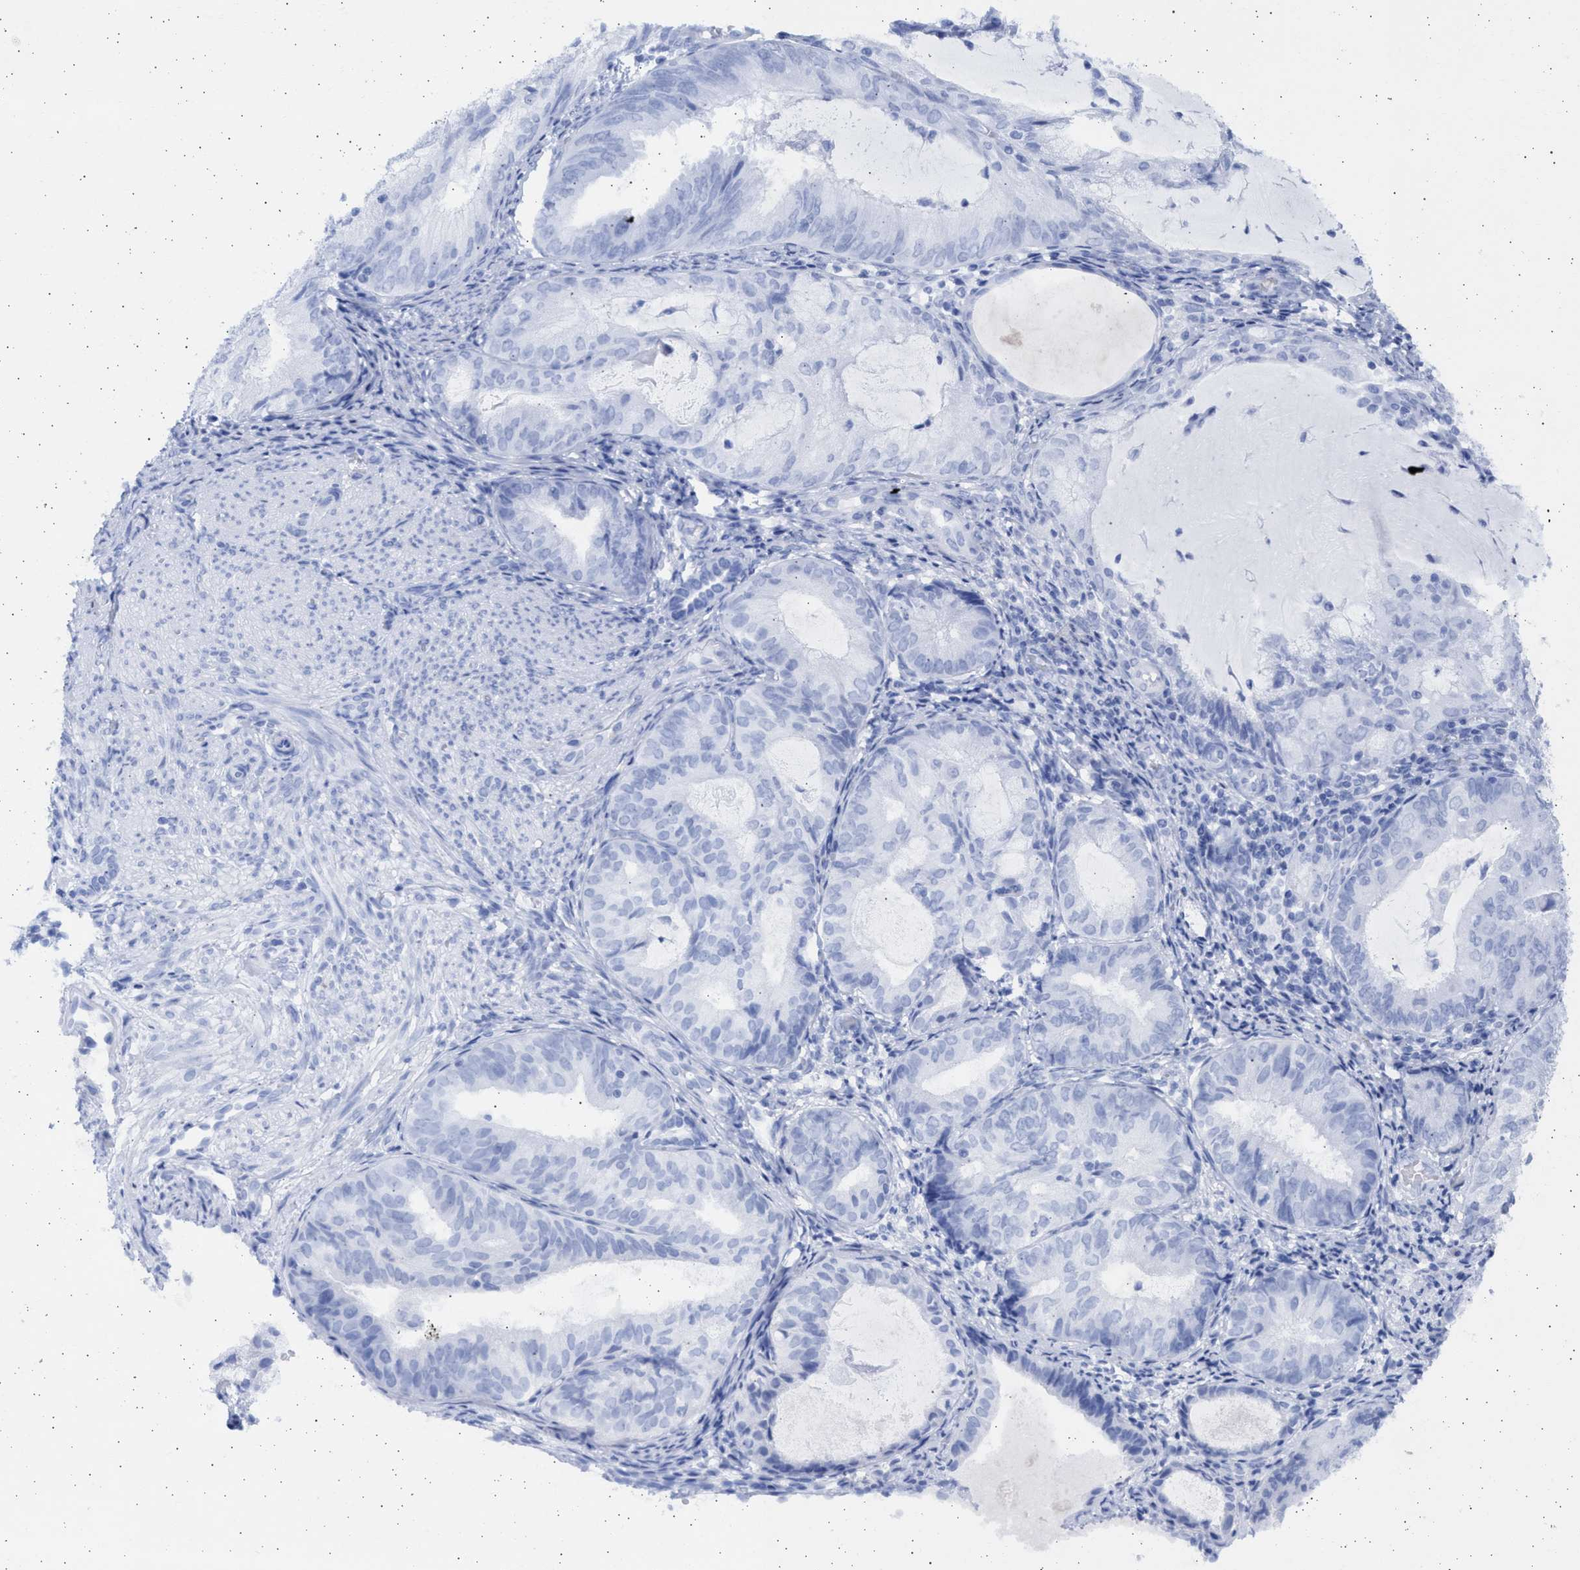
{"staining": {"intensity": "negative", "quantity": "none", "location": "none"}, "tissue": "endometrial cancer", "cell_type": "Tumor cells", "image_type": "cancer", "snomed": [{"axis": "morphology", "description": "Adenocarcinoma, NOS"}, {"axis": "topography", "description": "Endometrium"}], "caption": "Histopathology image shows no significant protein staining in tumor cells of endometrial adenocarcinoma. Nuclei are stained in blue.", "gene": "ALDOC", "patient": {"sex": "female", "age": 81}}